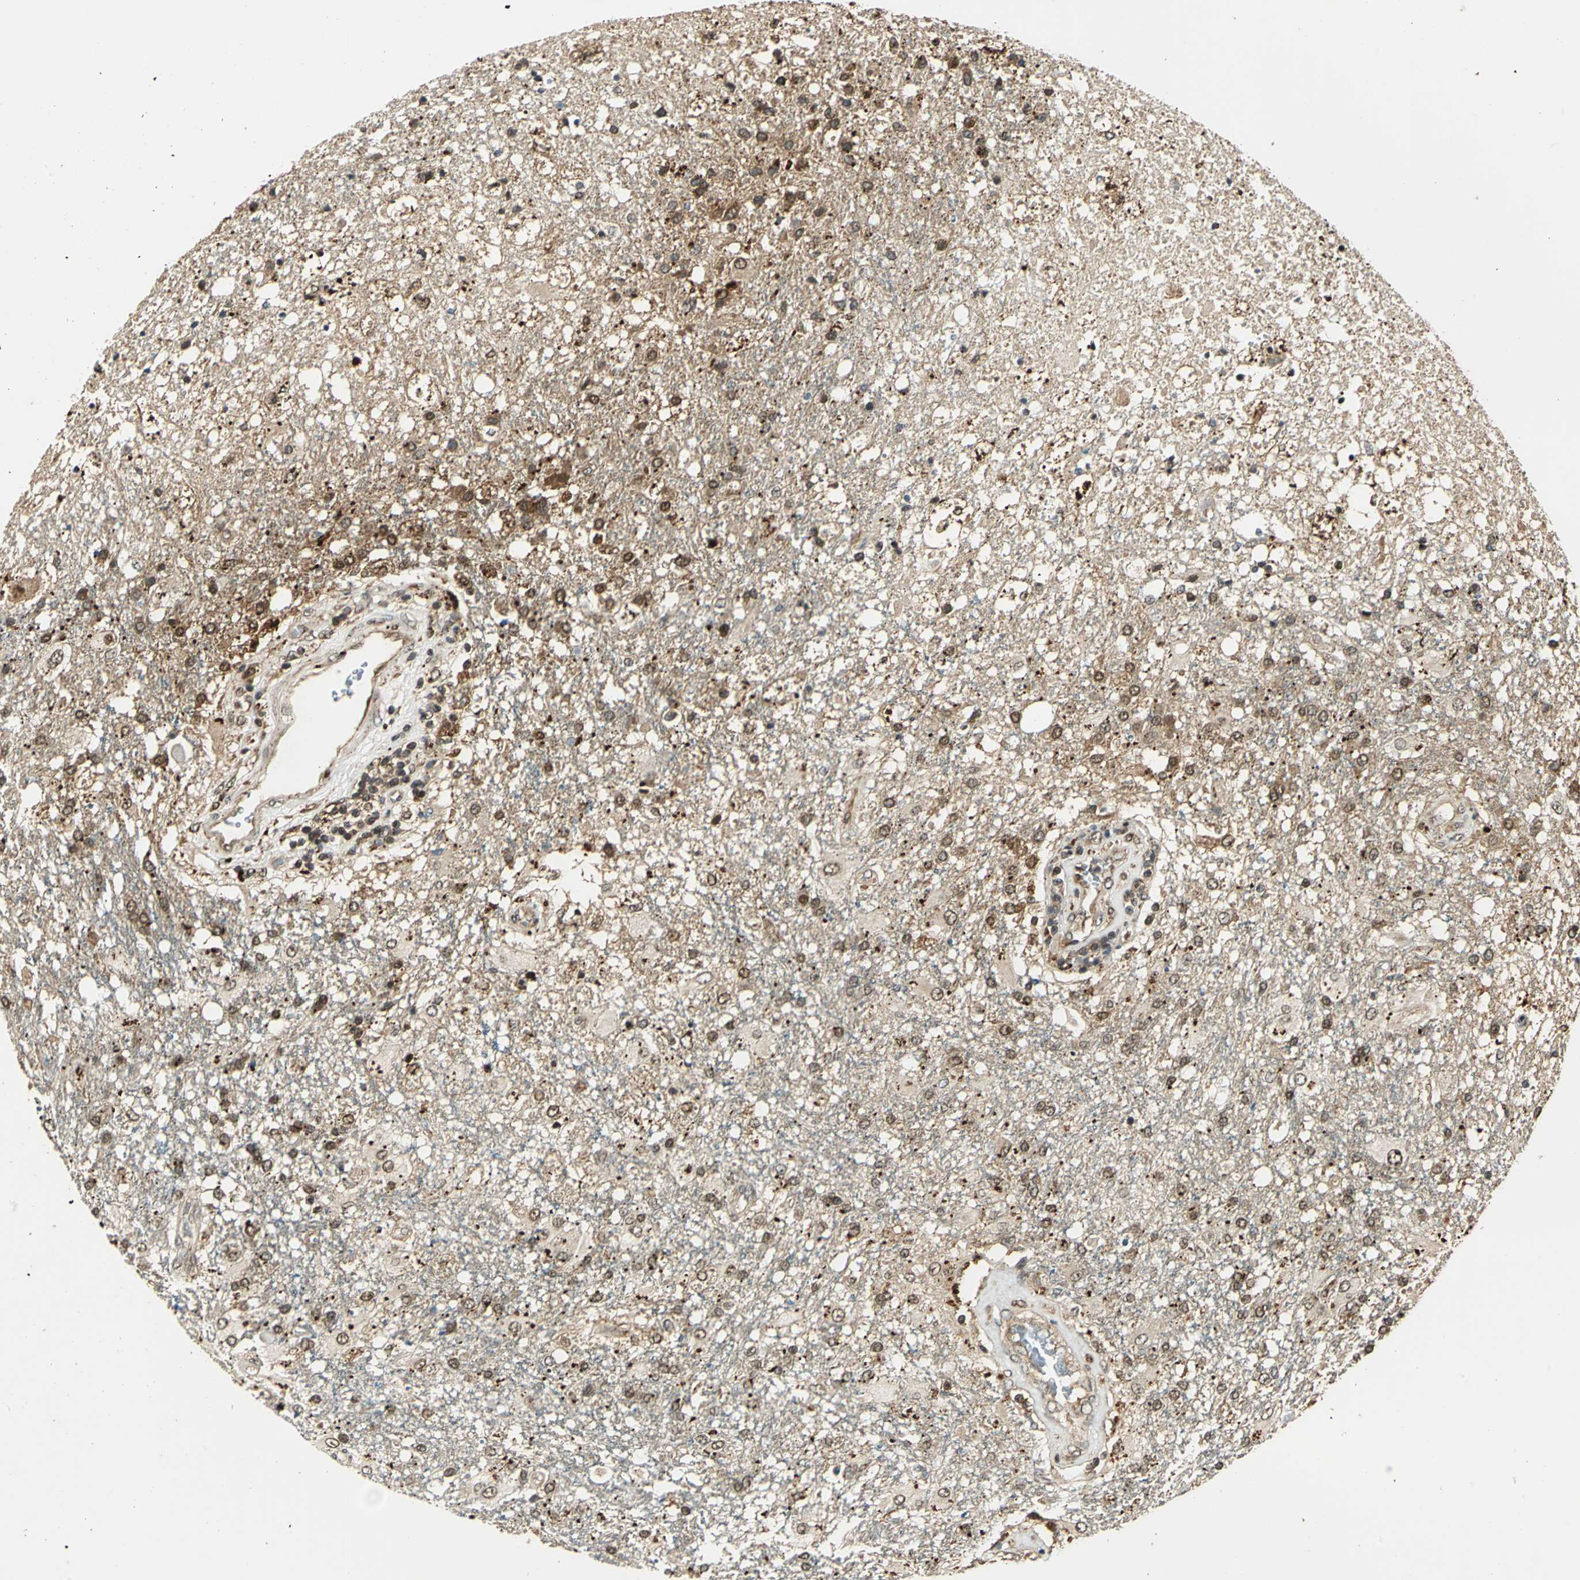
{"staining": {"intensity": "moderate", "quantity": ">75%", "location": "cytoplasmic/membranous,nuclear"}, "tissue": "glioma", "cell_type": "Tumor cells", "image_type": "cancer", "snomed": [{"axis": "morphology", "description": "Glioma, malignant, High grade"}, {"axis": "topography", "description": "Cerebral cortex"}], "caption": "Immunohistochemistry (IHC) histopathology image of human malignant high-grade glioma stained for a protein (brown), which shows medium levels of moderate cytoplasmic/membranous and nuclear staining in about >75% of tumor cells.", "gene": "PPP1R13L", "patient": {"sex": "male", "age": 79}}